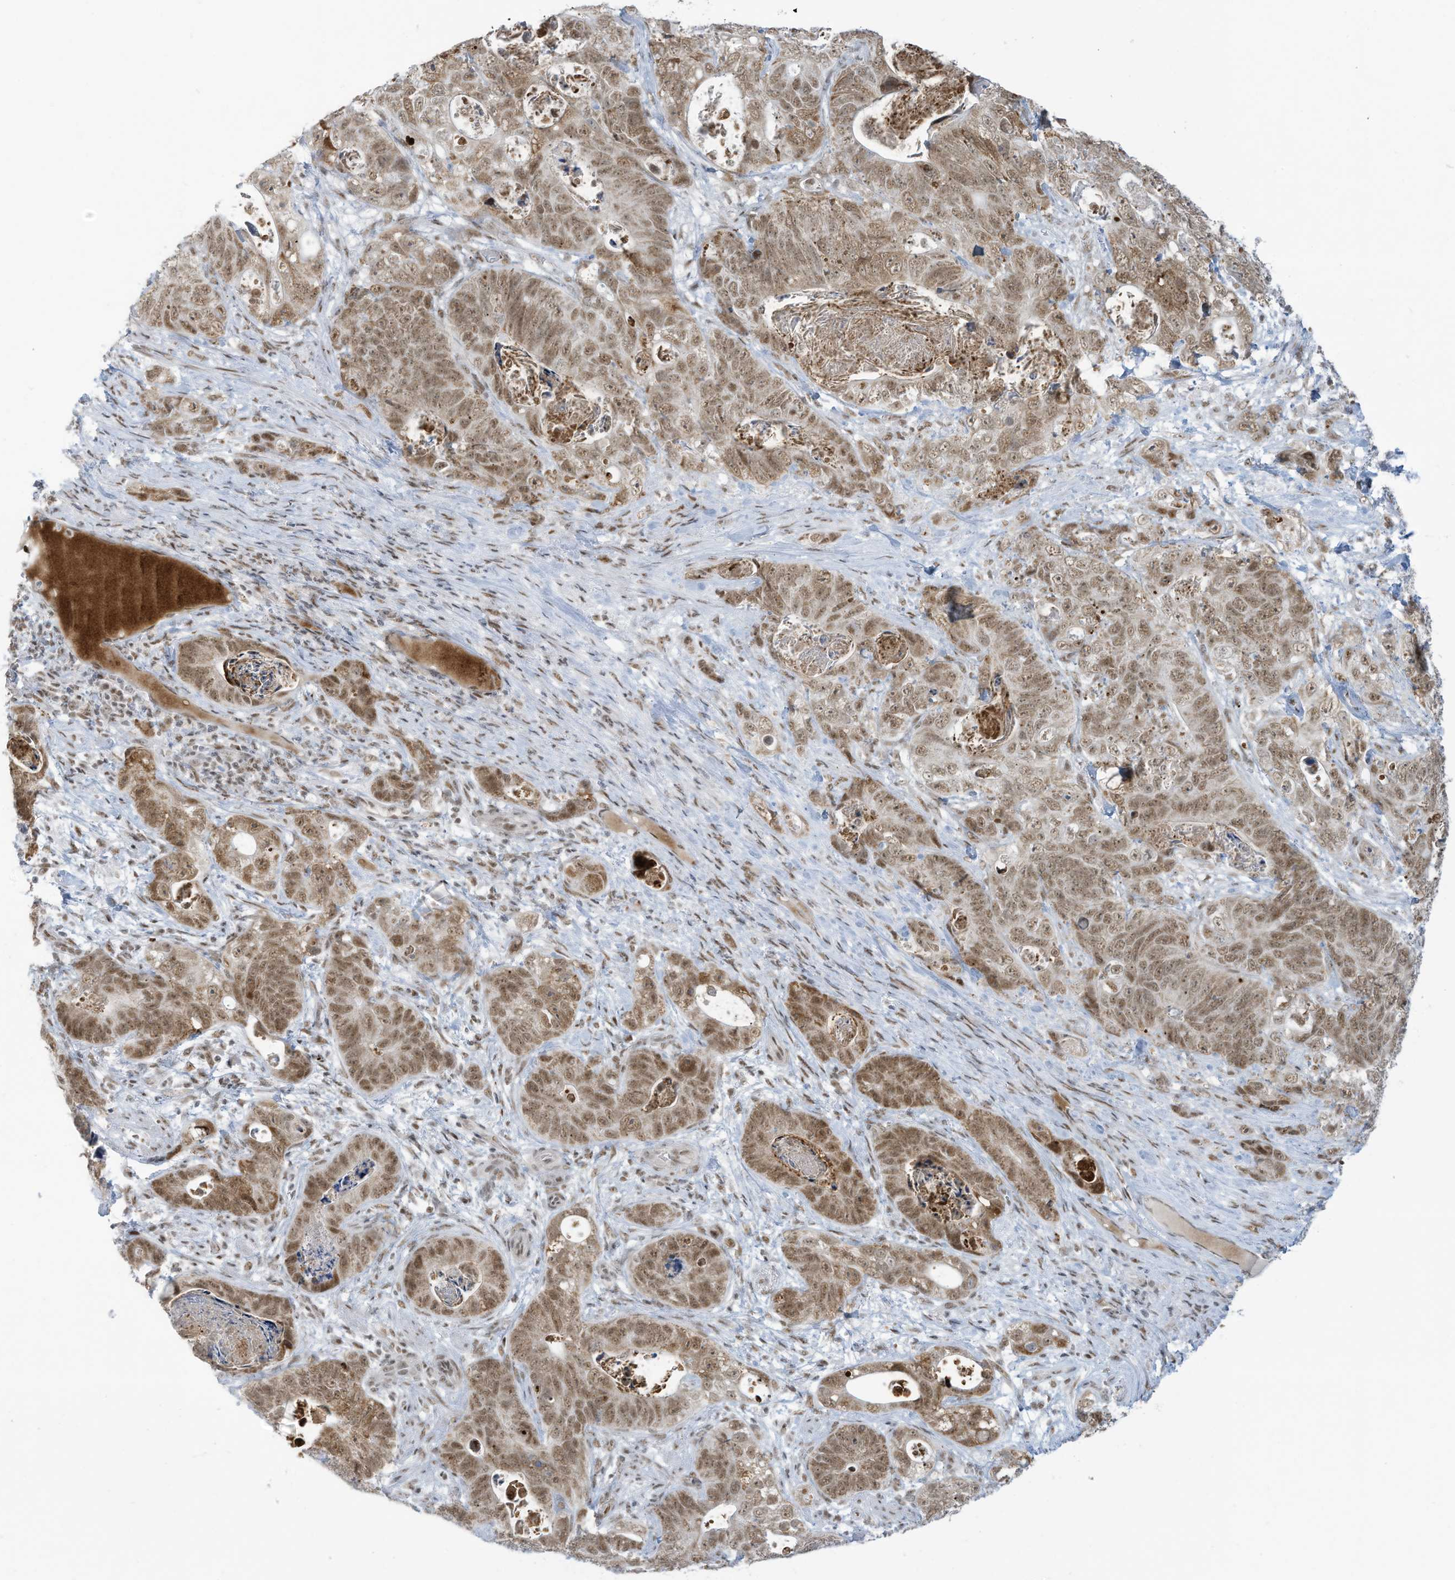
{"staining": {"intensity": "moderate", "quantity": ">75%", "location": "cytoplasmic/membranous,nuclear"}, "tissue": "stomach cancer", "cell_type": "Tumor cells", "image_type": "cancer", "snomed": [{"axis": "morphology", "description": "Normal tissue, NOS"}, {"axis": "morphology", "description": "Adenocarcinoma, NOS"}, {"axis": "topography", "description": "Stomach"}], "caption": "Stomach cancer (adenocarcinoma) stained for a protein (brown) demonstrates moderate cytoplasmic/membranous and nuclear positive staining in about >75% of tumor cells.", "gene": "ECT2L", "patient": {"sex": "female", "age": 89}}